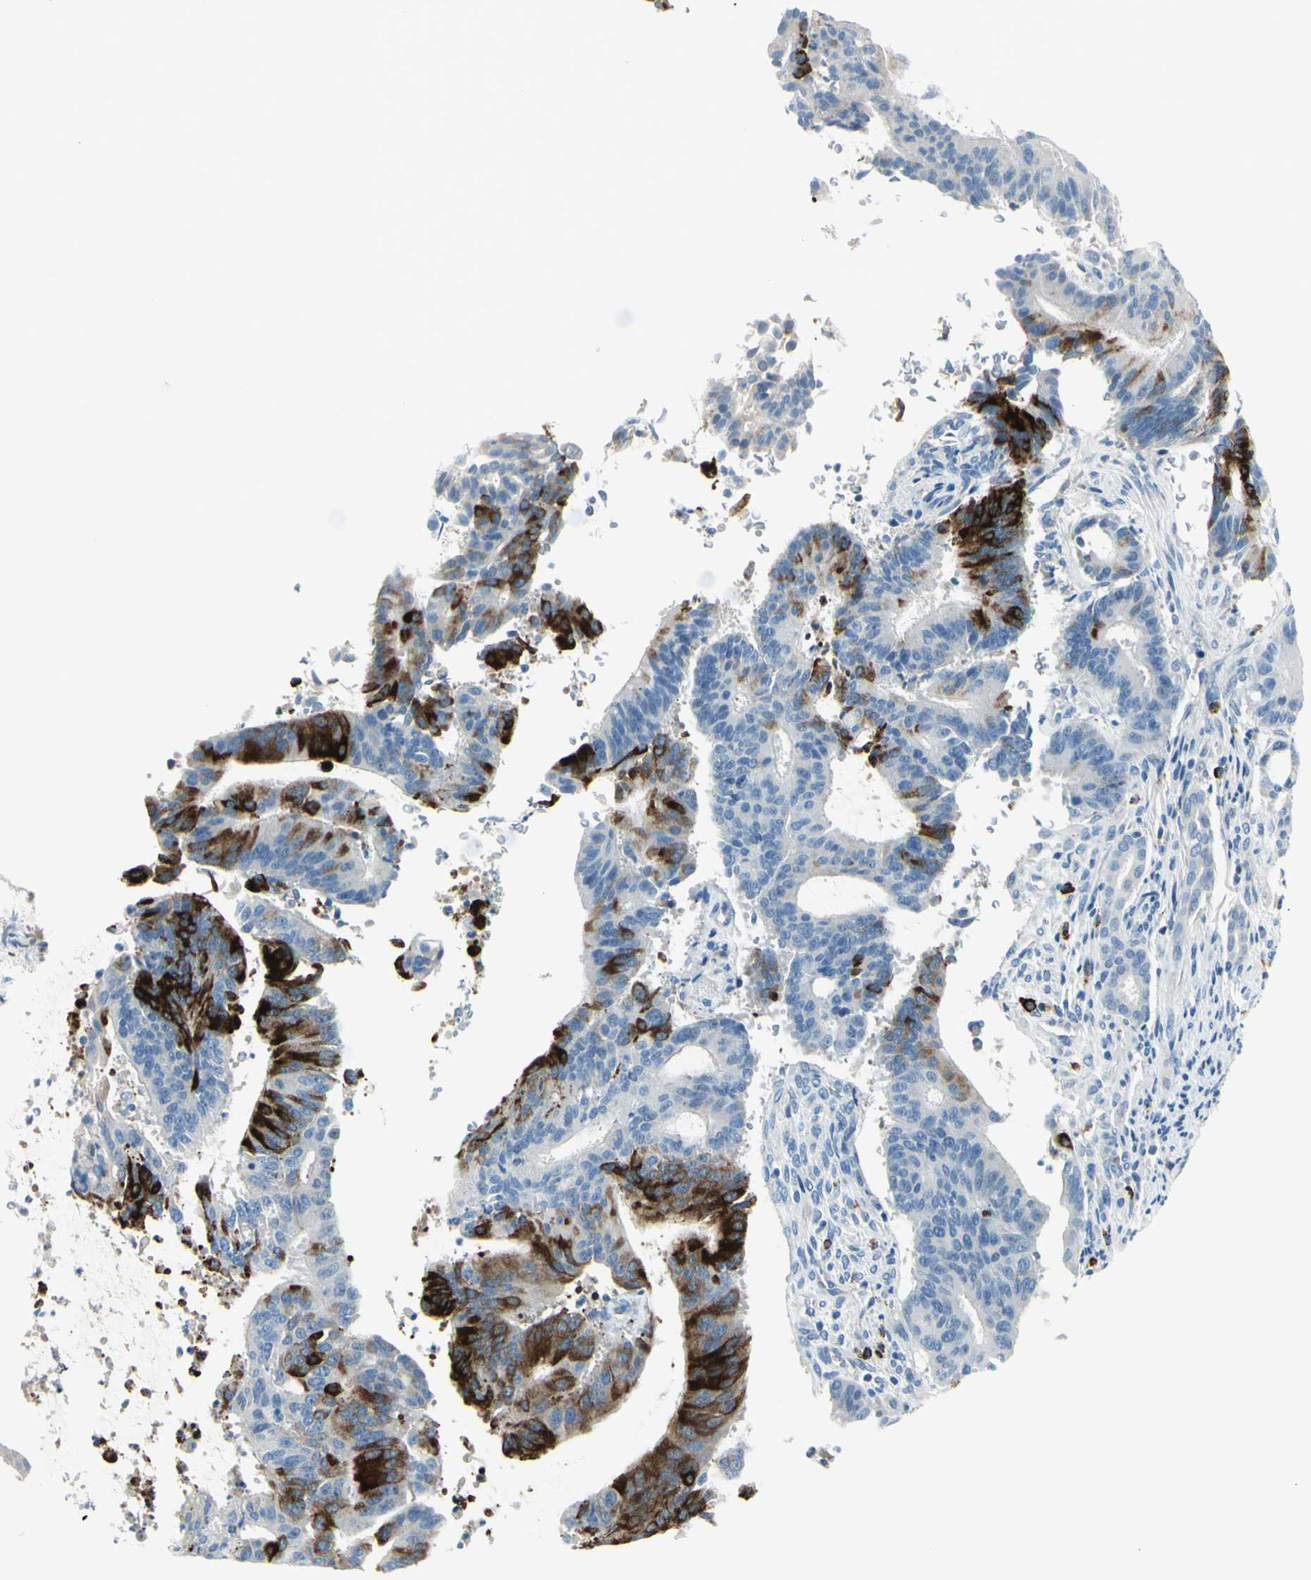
{"staining": {"intensity": "strong", "quantity": "<25%", "location": "cytoplasmic/membranous"}, "tissue": "liver cancer", "cell_type": "Tumor cells", "image_type": "cancer", "snomed": [{"axis": "morphology", "description": "Cholangiocarcinoma"}, {"axis": "topography", "description": "Liver"}], "caption": "Protein staining exhibits strong cytoplasmic/membranous staining in about <25% of tumor cells in liver cancer.", "gene": "DLG4", "patient": {"sex": "female", "age": 73}}